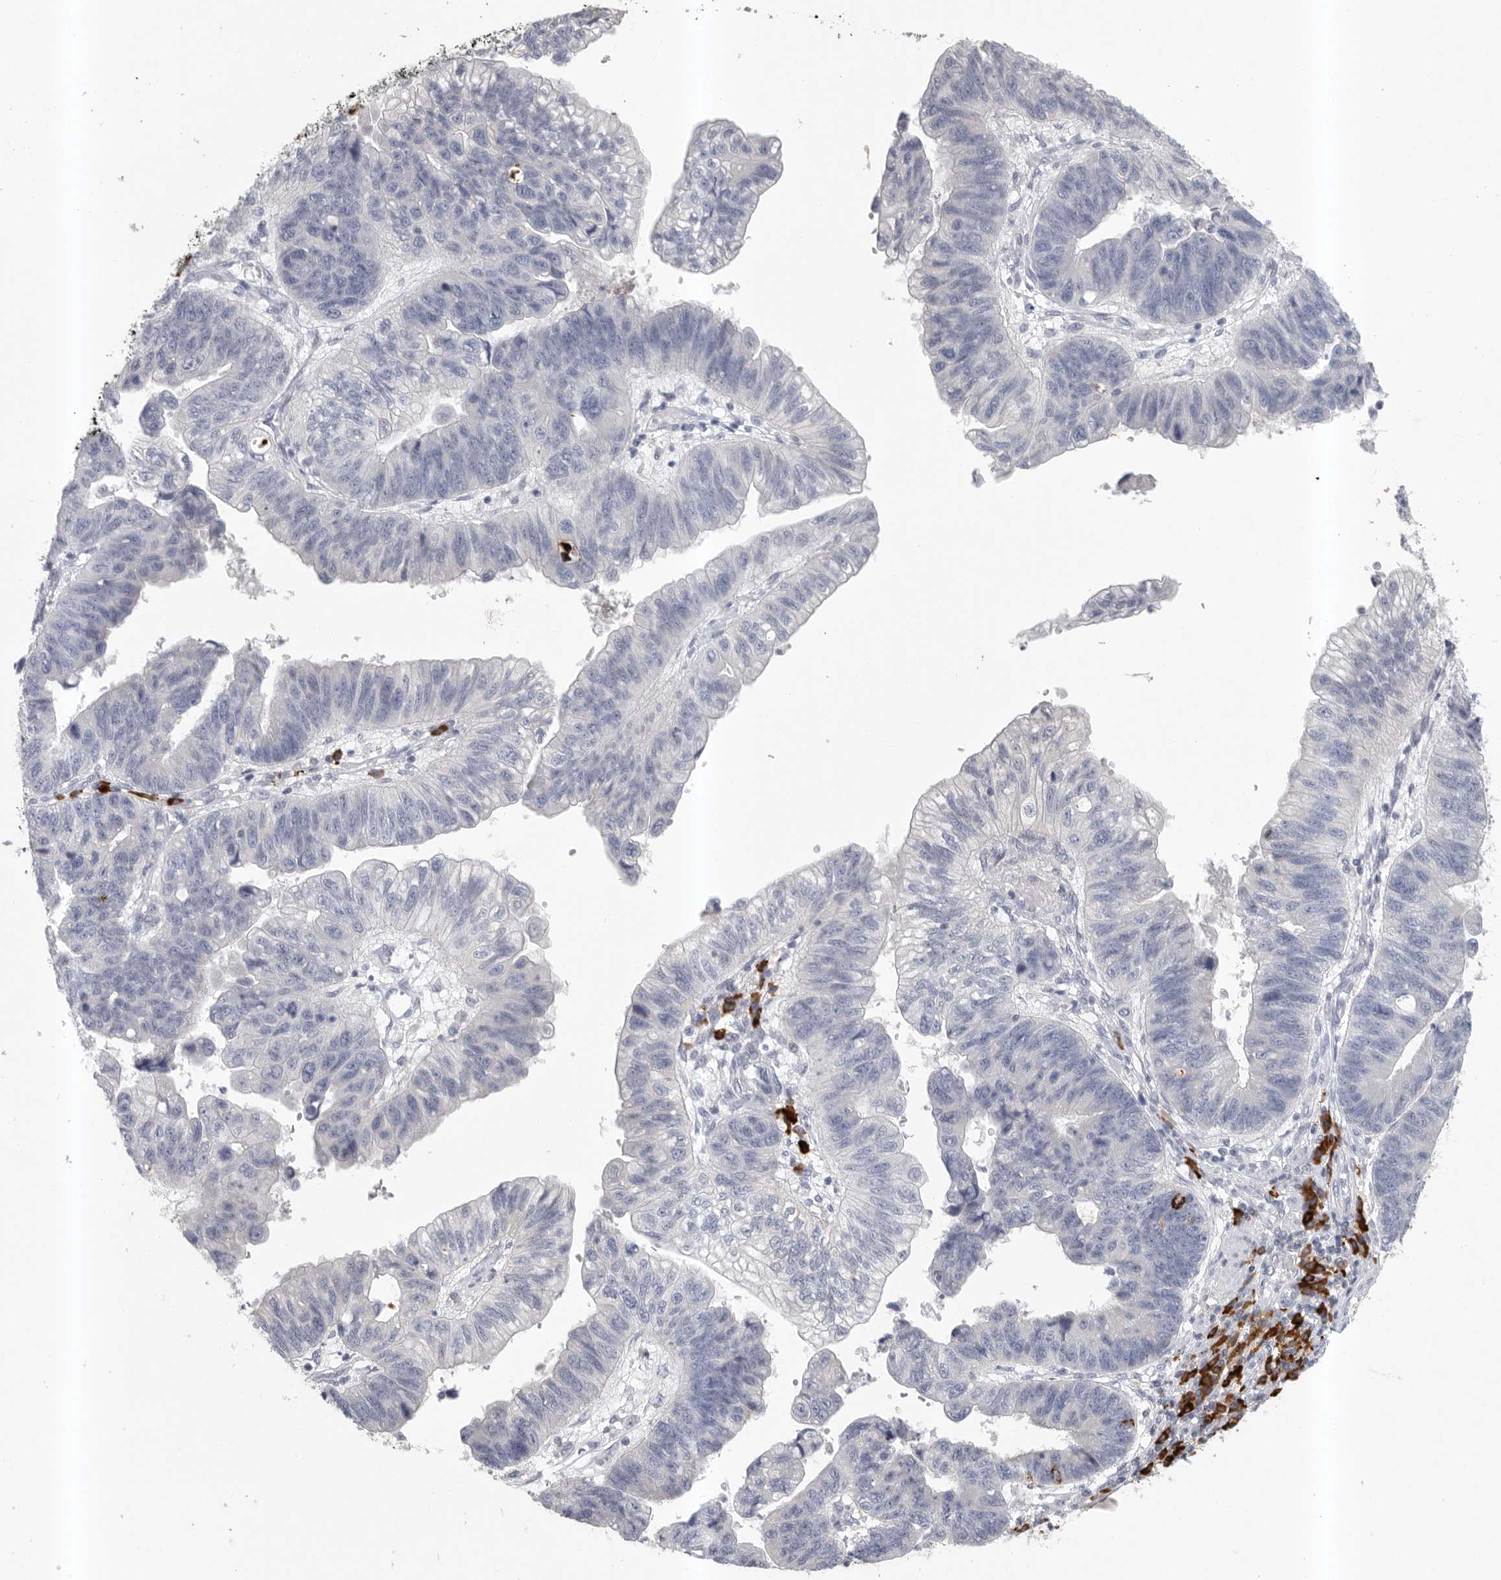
{"staining": {"intensity": "negative", "quantity": "none", "location": "none"}, "tissue": "stomach cancer", "cell_type": "Tumor cells", "image_type": "cancer", "snomed": [{"axis": "morphology", "description": "Adenocarcinoma, NOS"}, {"axis": "topography", "description": "Stomach"}], "caption": "Immunohistochemistry (IHC) of stomach adenocarcinoma shows no expression in tumor cells.", "gene": "TMEM69", "patient": {"sex": "male", "age": 59}}